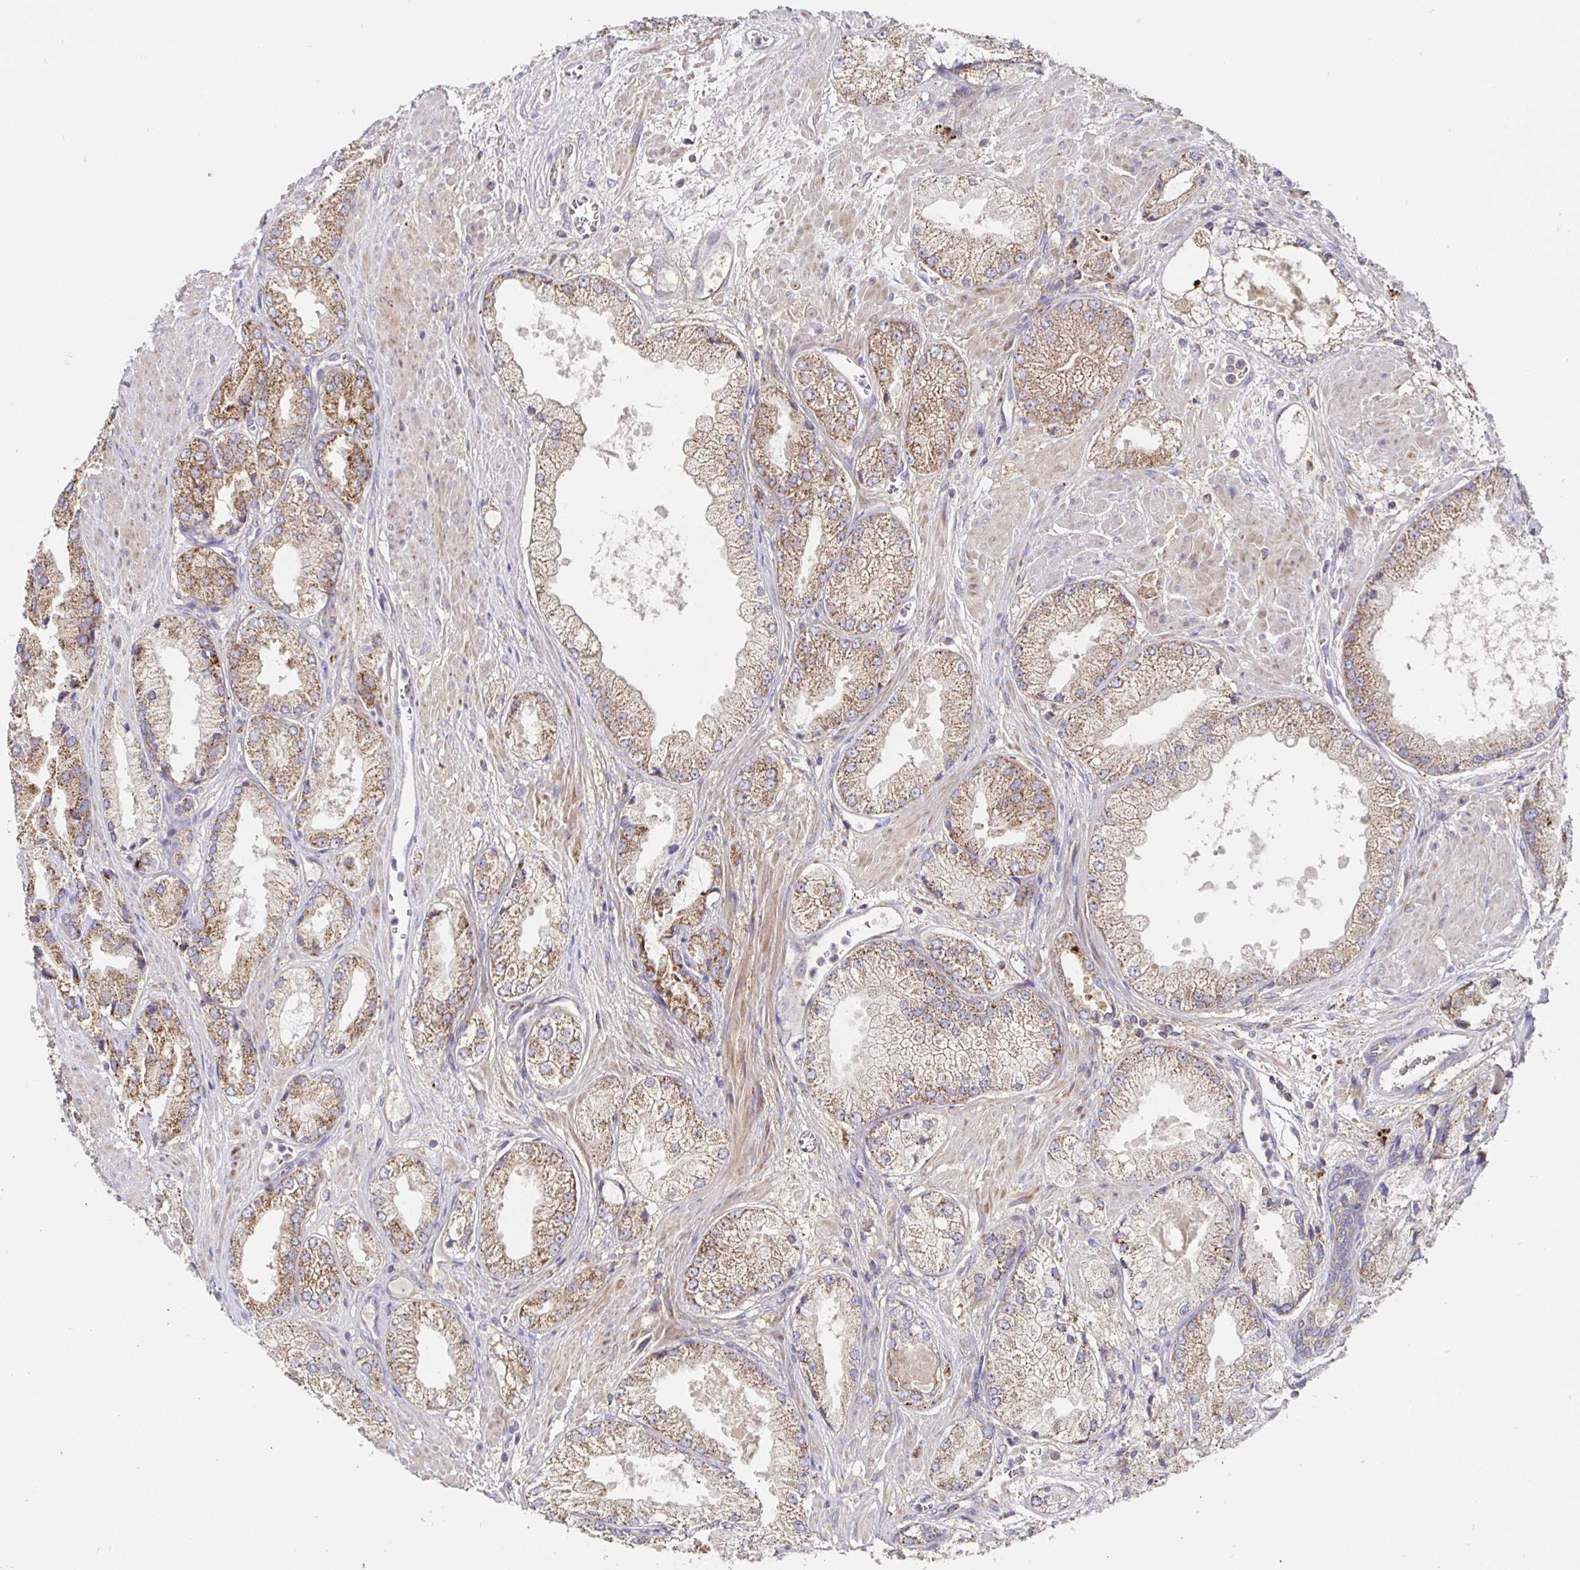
{"staining": {"intensity": "moderate", "quantity": ">75%", "location": "cytoplasmic/membranous"}, "tissue": "prostate cancer", "cell_type": "Tumor cells", "image_type": "cancer", "snomed": [{"axis": "morphology", "description": "Adenocarcinoma, High grade"}, {"axis": "topography", "description": "Prostate"}], "caption": "An image of human prostate cancer (high-grade adenocarcinoma) stained for a protein shows moderate cytoplasmic/membranous brown staining in tumor cells.", "gene": "PRDX3", "patient": {"sex": "male", "age": 68}}